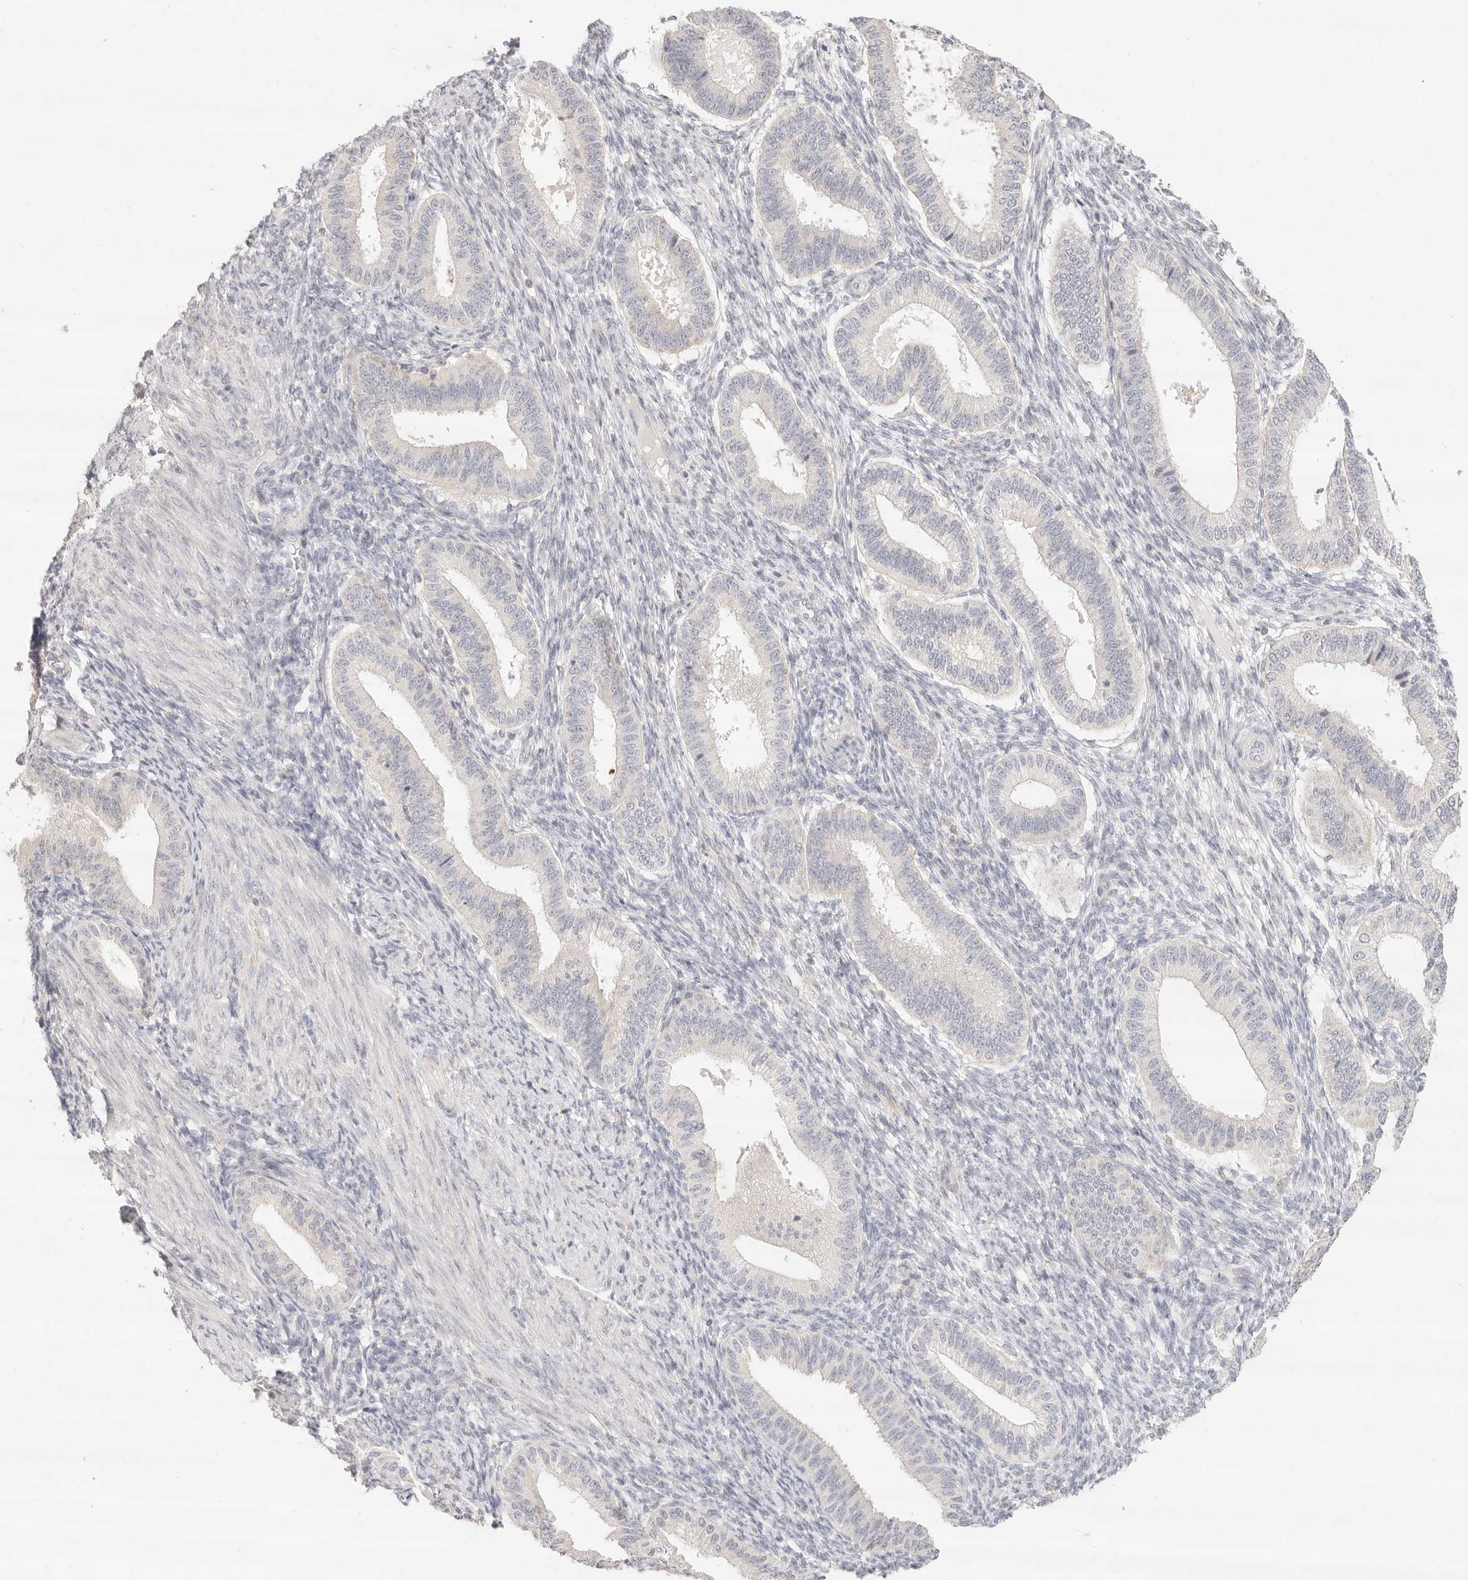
{"staining": {"intensity": "negative", "quantity": "none", "location": "none"}, "tissue": "endometrium", "cell_type": "Cells in endometrial stroma", "image_type": "normal", "snomed": [{"axis": "morphology", "description": "Normal tissue, NOS"}, {"axis": "topography", "description": "Endometrium"}], "caption": "High power microscopy image of an immunohistochemistry micrograph of unremarkable endometrium, revealing no significant staining in cells in endometrial stroma.", "gene": "GPR156", "patient": {"sex": "female", "age": 39}}